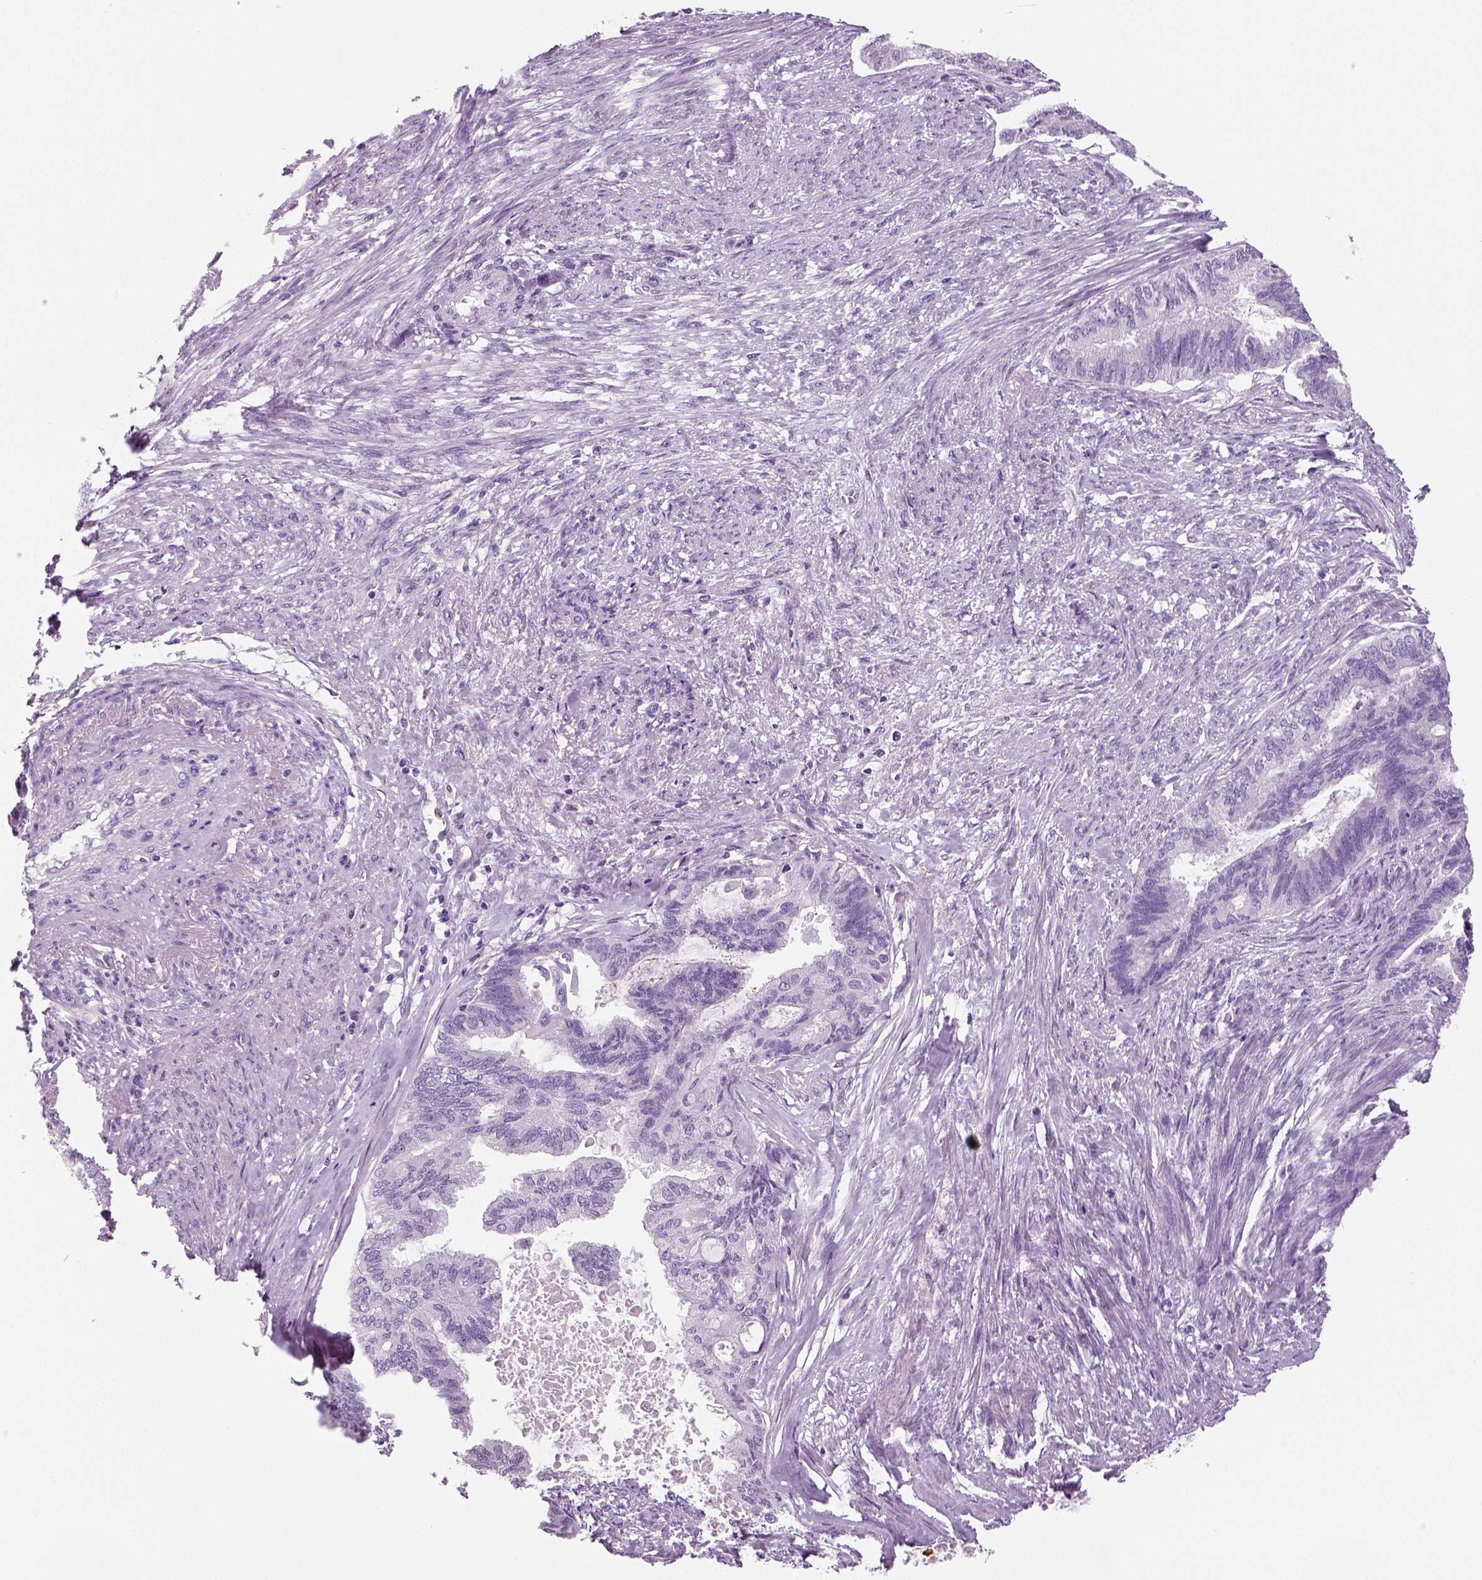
{"staining": {"intensity": "negative", "quantity": "none", "location": "none"}, "tissue": "endometrial cancer", "cell_type": "Tumor cells", "image_type": "cancer", "snomed": [{"axis": "morphology", "description": "Adenocarcinoma, NOS"}, {"axis": "topography", "description": "Endometrium"}], "caption": "Protein analysis of endometrial cancer demonstrates no significant positivity in tumor cells.", "gene": "NECAB2", "patient": {"sex": "female", "age": 86}}